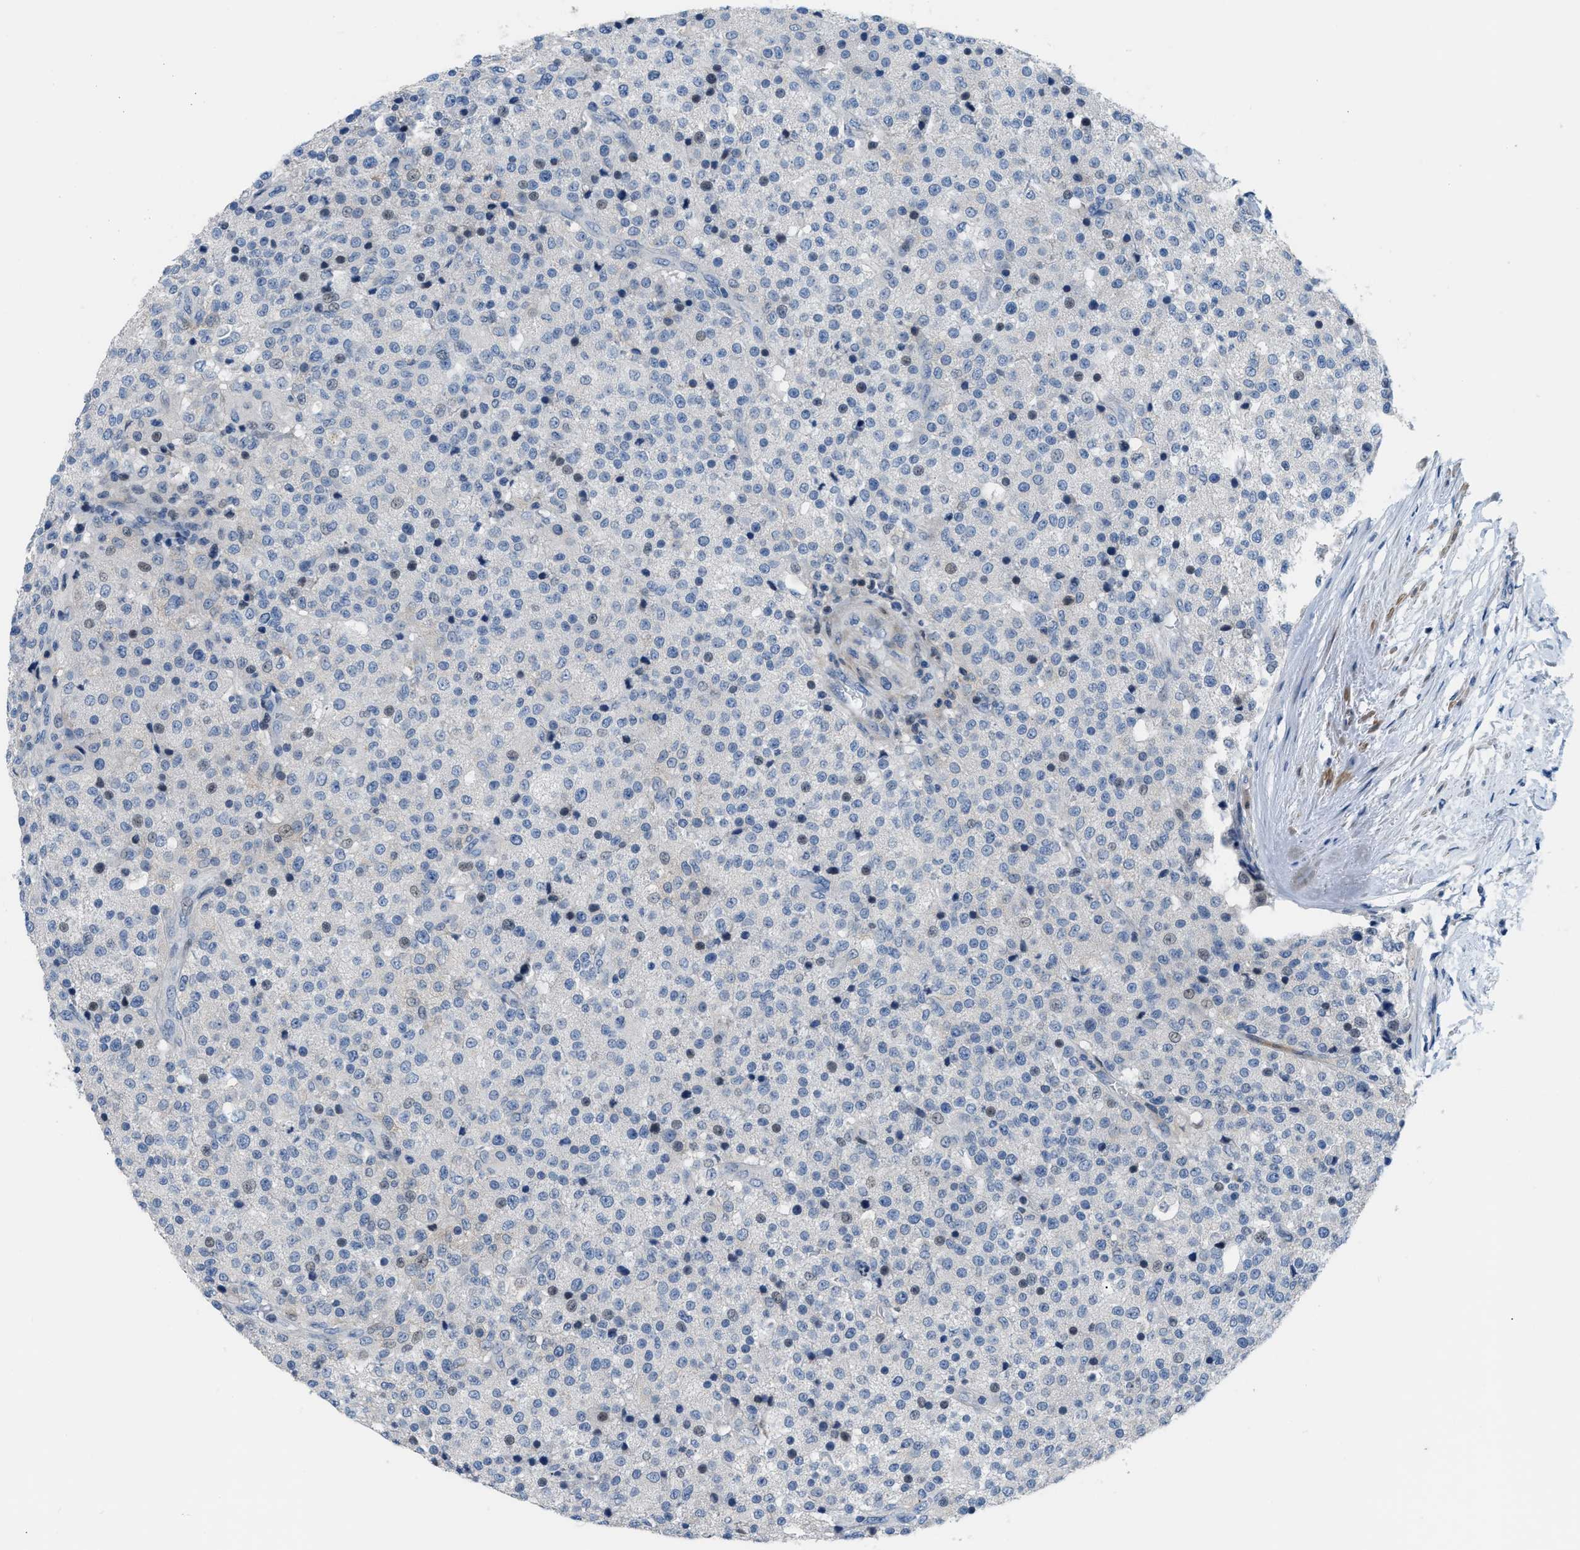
{"staining": {"intensity": "weak", "quantity": "<25%", "location": "nuclear"}, "tissue": "testis cancer", "cell_type": "Tumor cells", "image_type": "cancer", "snomed": [{"axis": "morphology", "description": "Seminoma, NOS"}, {"axis": "topography", "description": "Testis"}], "caption": "Testis seminoma was stained to show a protein in brown. There is no significant expression in tumor cells.", "gene": "FDCSP", "patient": {"sex": "male", "age": 59}}